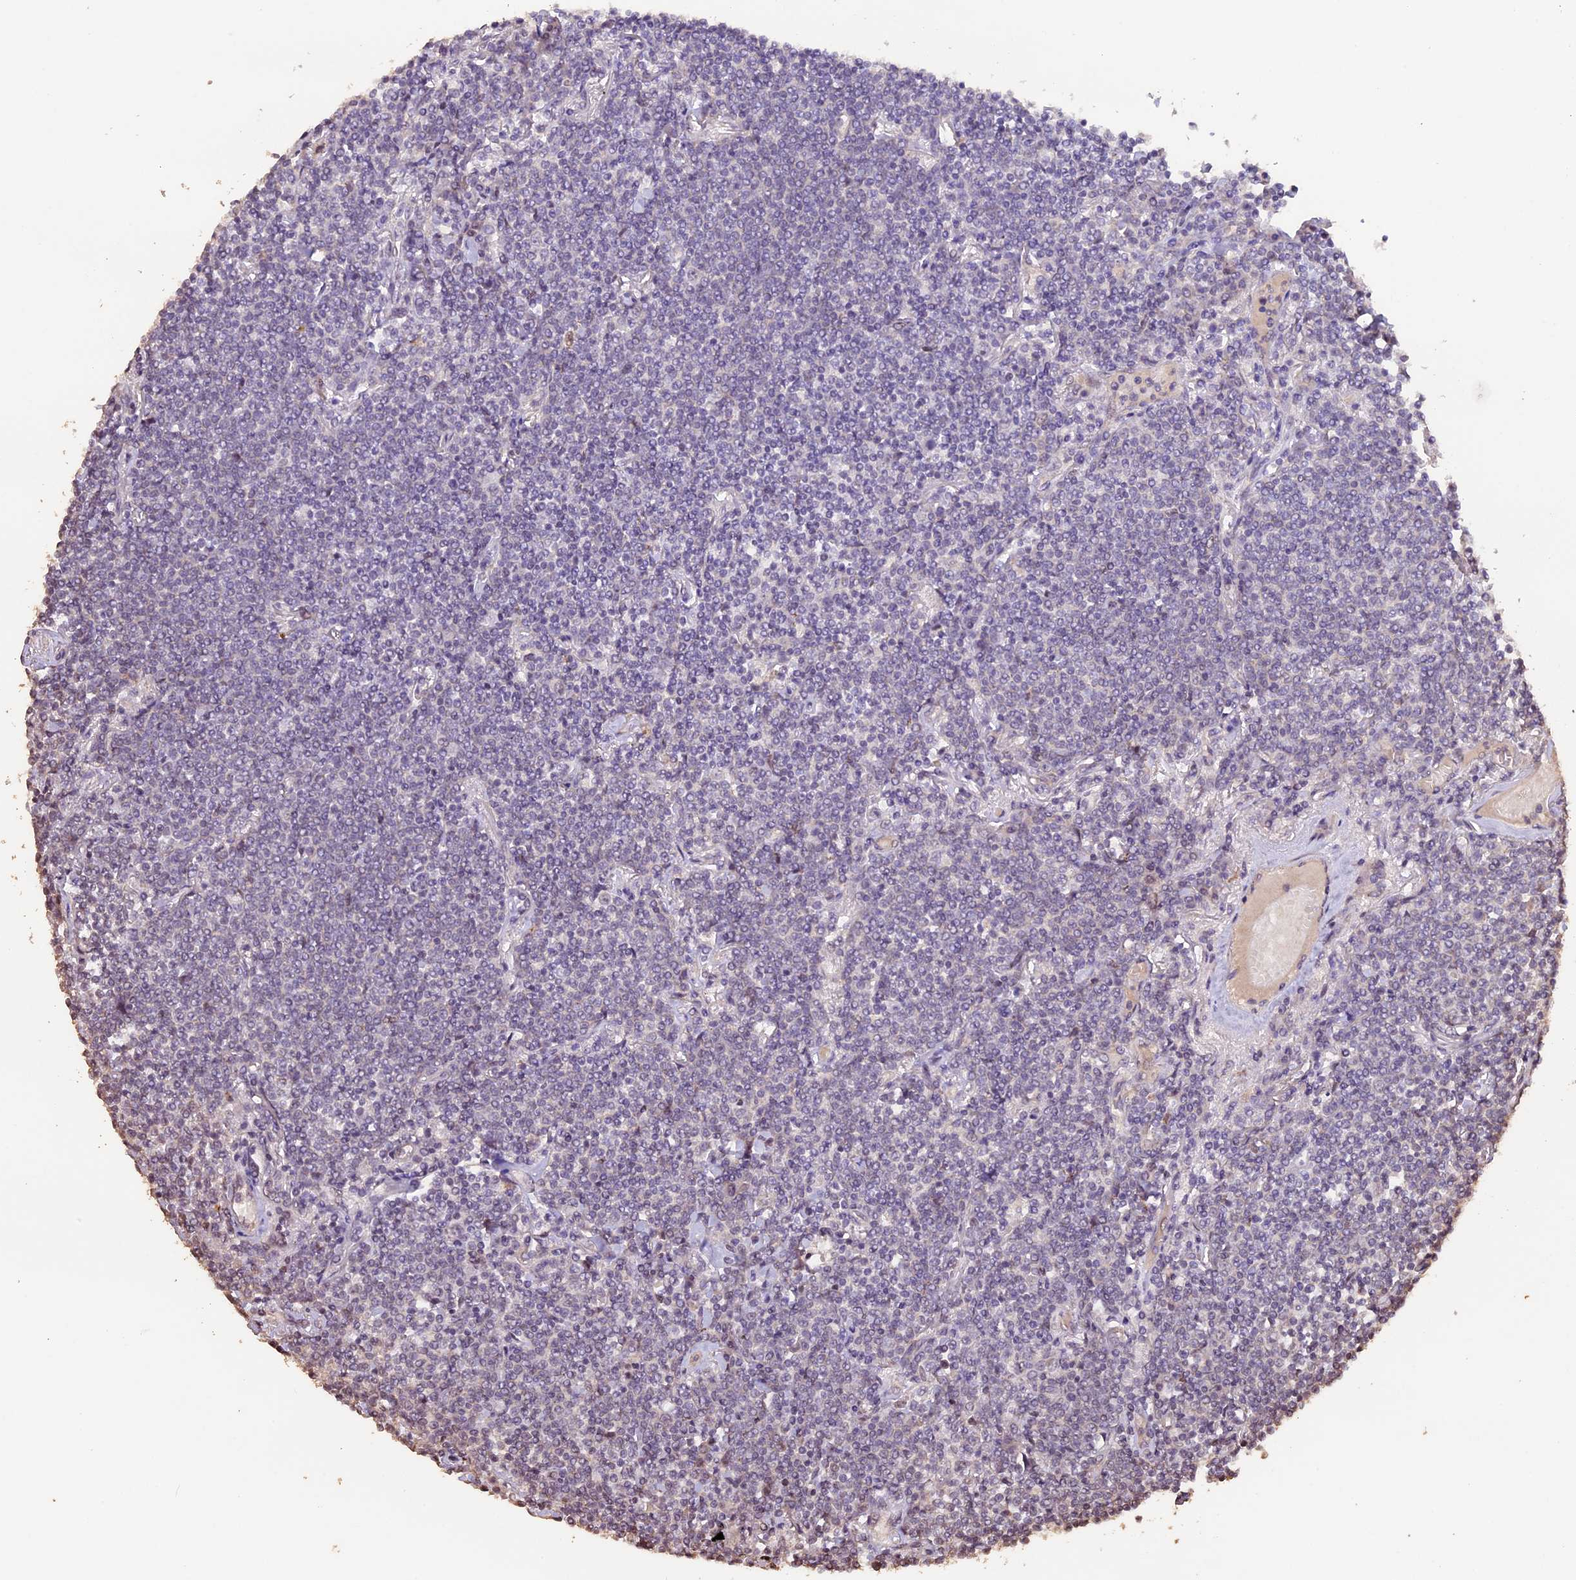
{"staining": {"intensity": "negative", "quantity": "none", "location": "none"}, "tissue": "lymphoma", "cell_type": "Tumor cells", "image_type": "cancer", "snomed": [{"axis": "morphology", "description": "Malignant lymphoma, non-Hodgkin's type, Low grade"}, {"axis": "topography", "description": "Lung"}], "caption": "Lymphoma was stained to show a protein in brown. There is no significant expression in tumor cells.", "gene": "GNB5", "patient": {"sex": "female", "age": 71}}